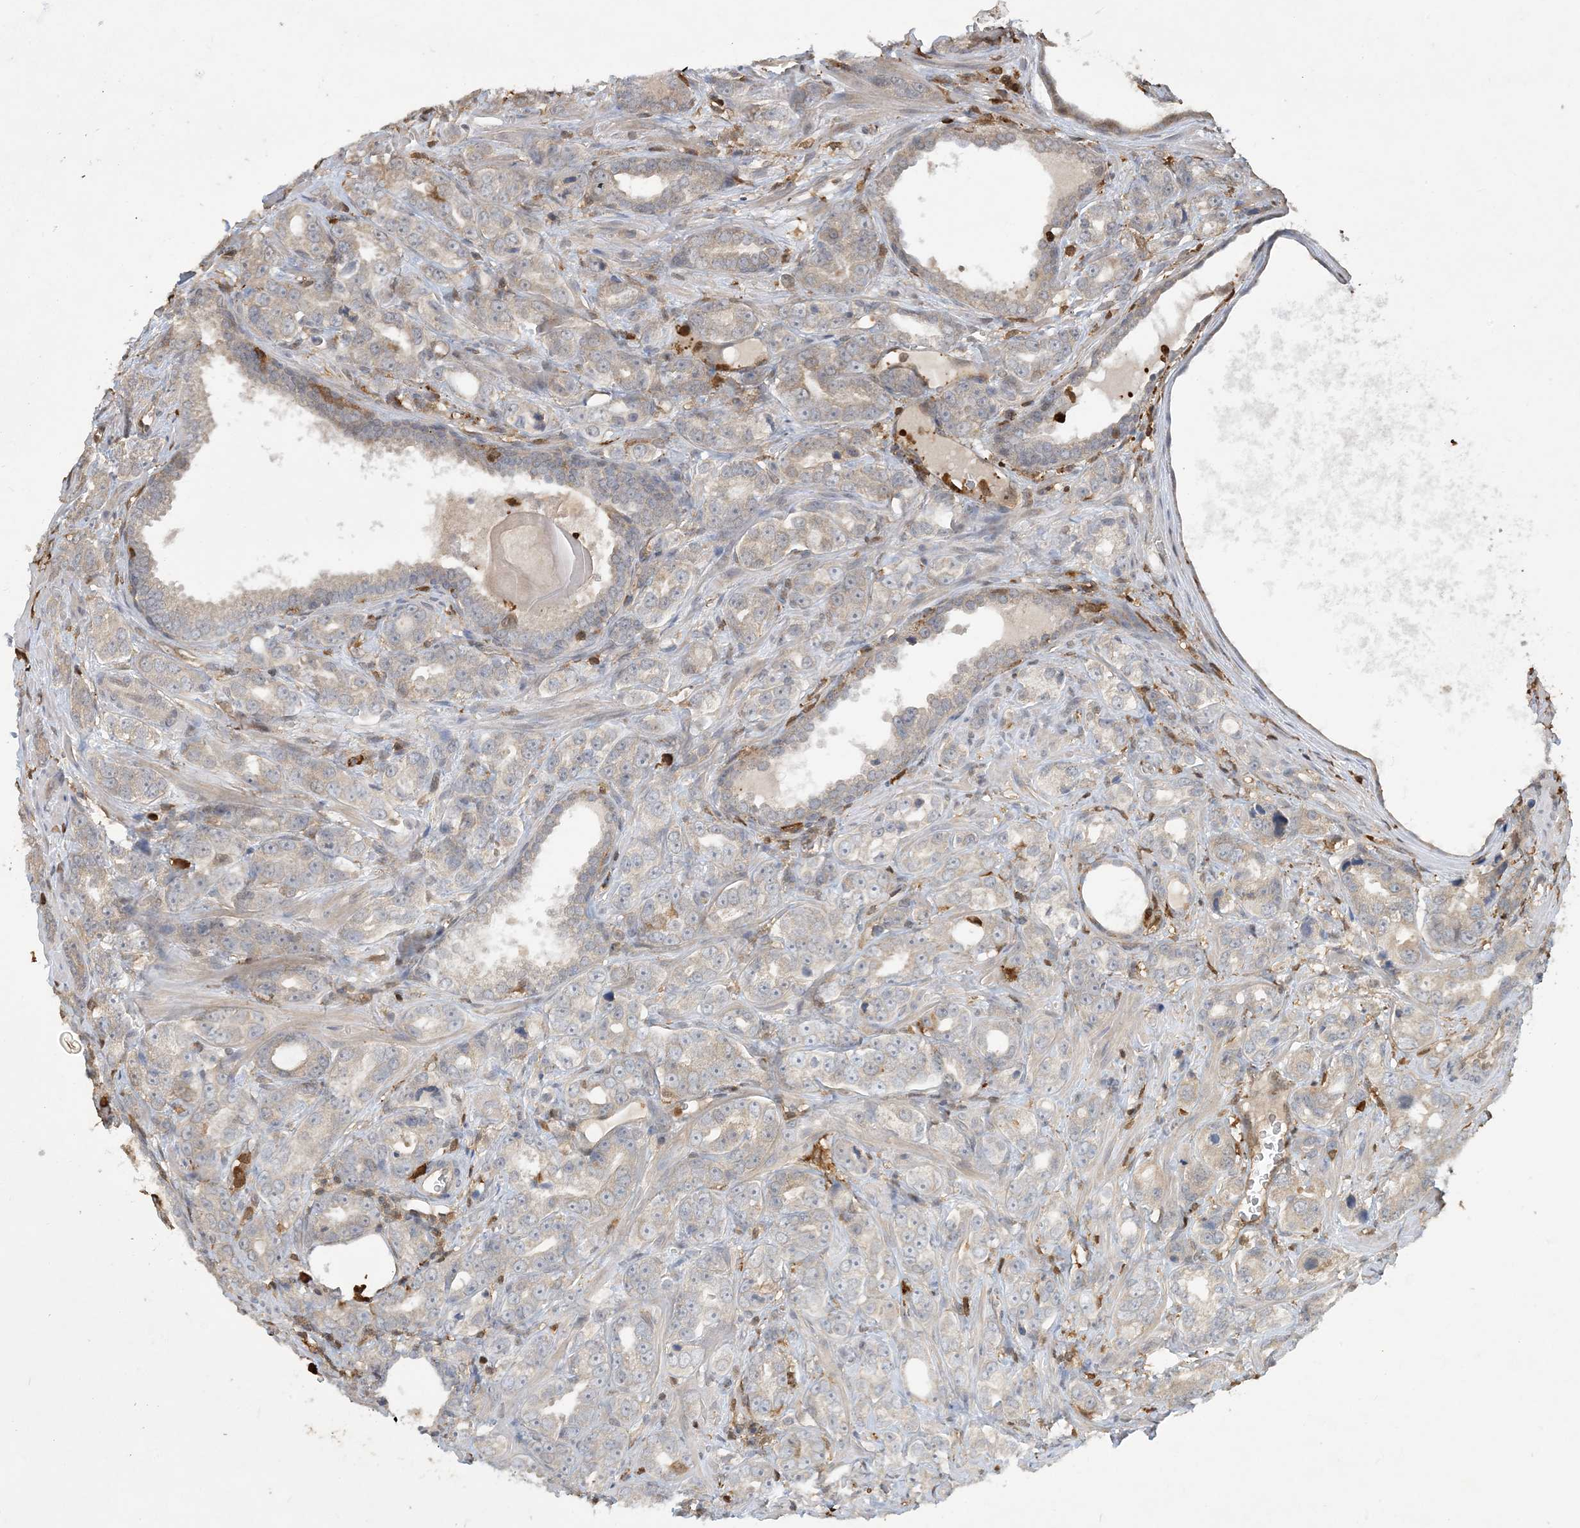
{"staining": {"intensity": "weak", "quantity": "<25%", "location": "cytoplasmic/membranous"}, "tissue": "prostate cancer", "cell_type": "Tumor cells", "image_type": "cancer", "snomed": [{"axis": "morphology", "description": "Adenocarcinoma, High grade"}, {"axis": "topography", "description": "Prostate"}], "caption": "IHC photomicrograph of neoplastic tissue: prostate cancer (high-grade adenocarcinoma) stained with DAB shows no significant protein staining in tumor cells. (DAB immunohistochemistry (IHC) with hematoxylin counter stain).", "gene": "TMSB4X", "patient": {"sex": "male", "age": 62}}